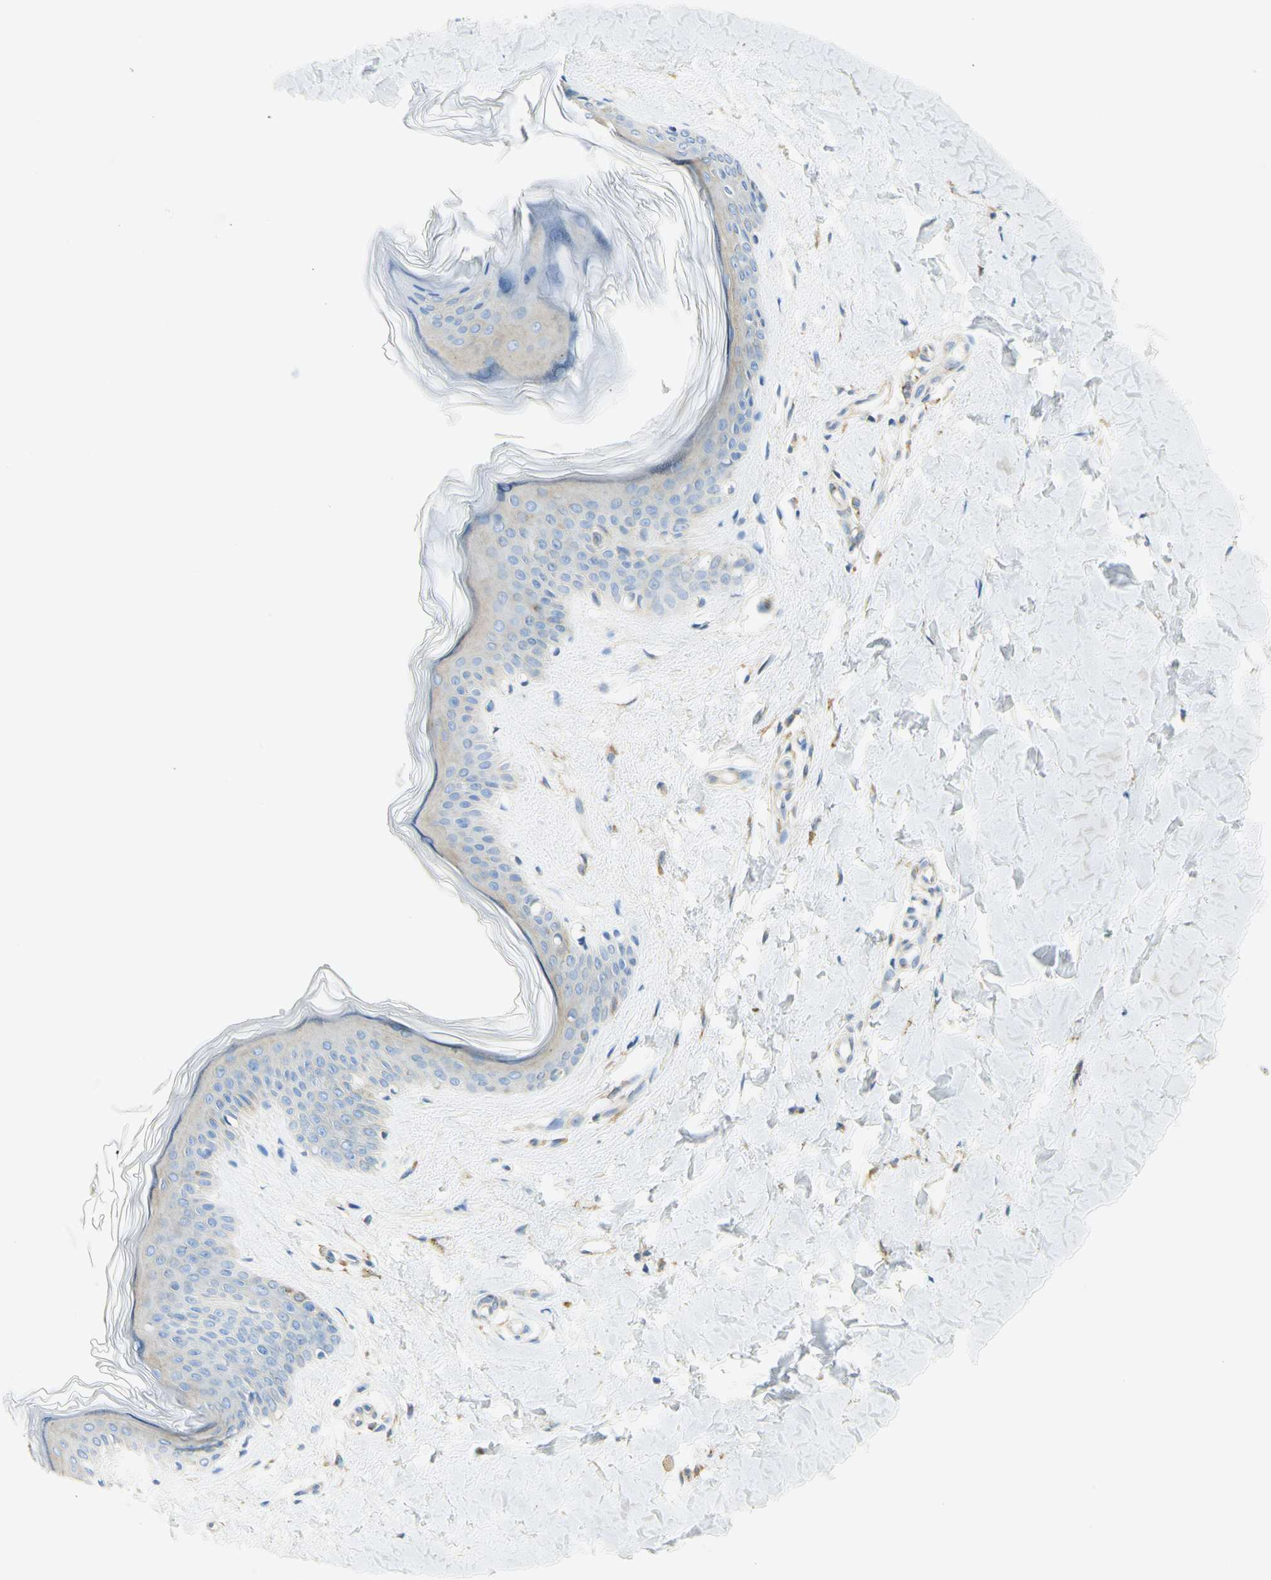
{"staining": {"intensity": "moderate", "quantity": ">75%", "location": "cytoplasmic/membranous"}, "tissue": "skin", "cell_type": "Fibroblasts", "image_type": "normal", "snomed": [{"axis": "morphology", "description": "Normal tissue, NOS"}, {"axis": "topography", "description": "Skin"}], "caption": "Skin stained with IHC demonstrates moderate cytoplasmic/membranous staining in approximately >75% of fibroblasts. (Brightfield microscopy of DAB IHC at high magnification).", "gene": "CLTC", "patient": {"sex": "female", "age": 41}}